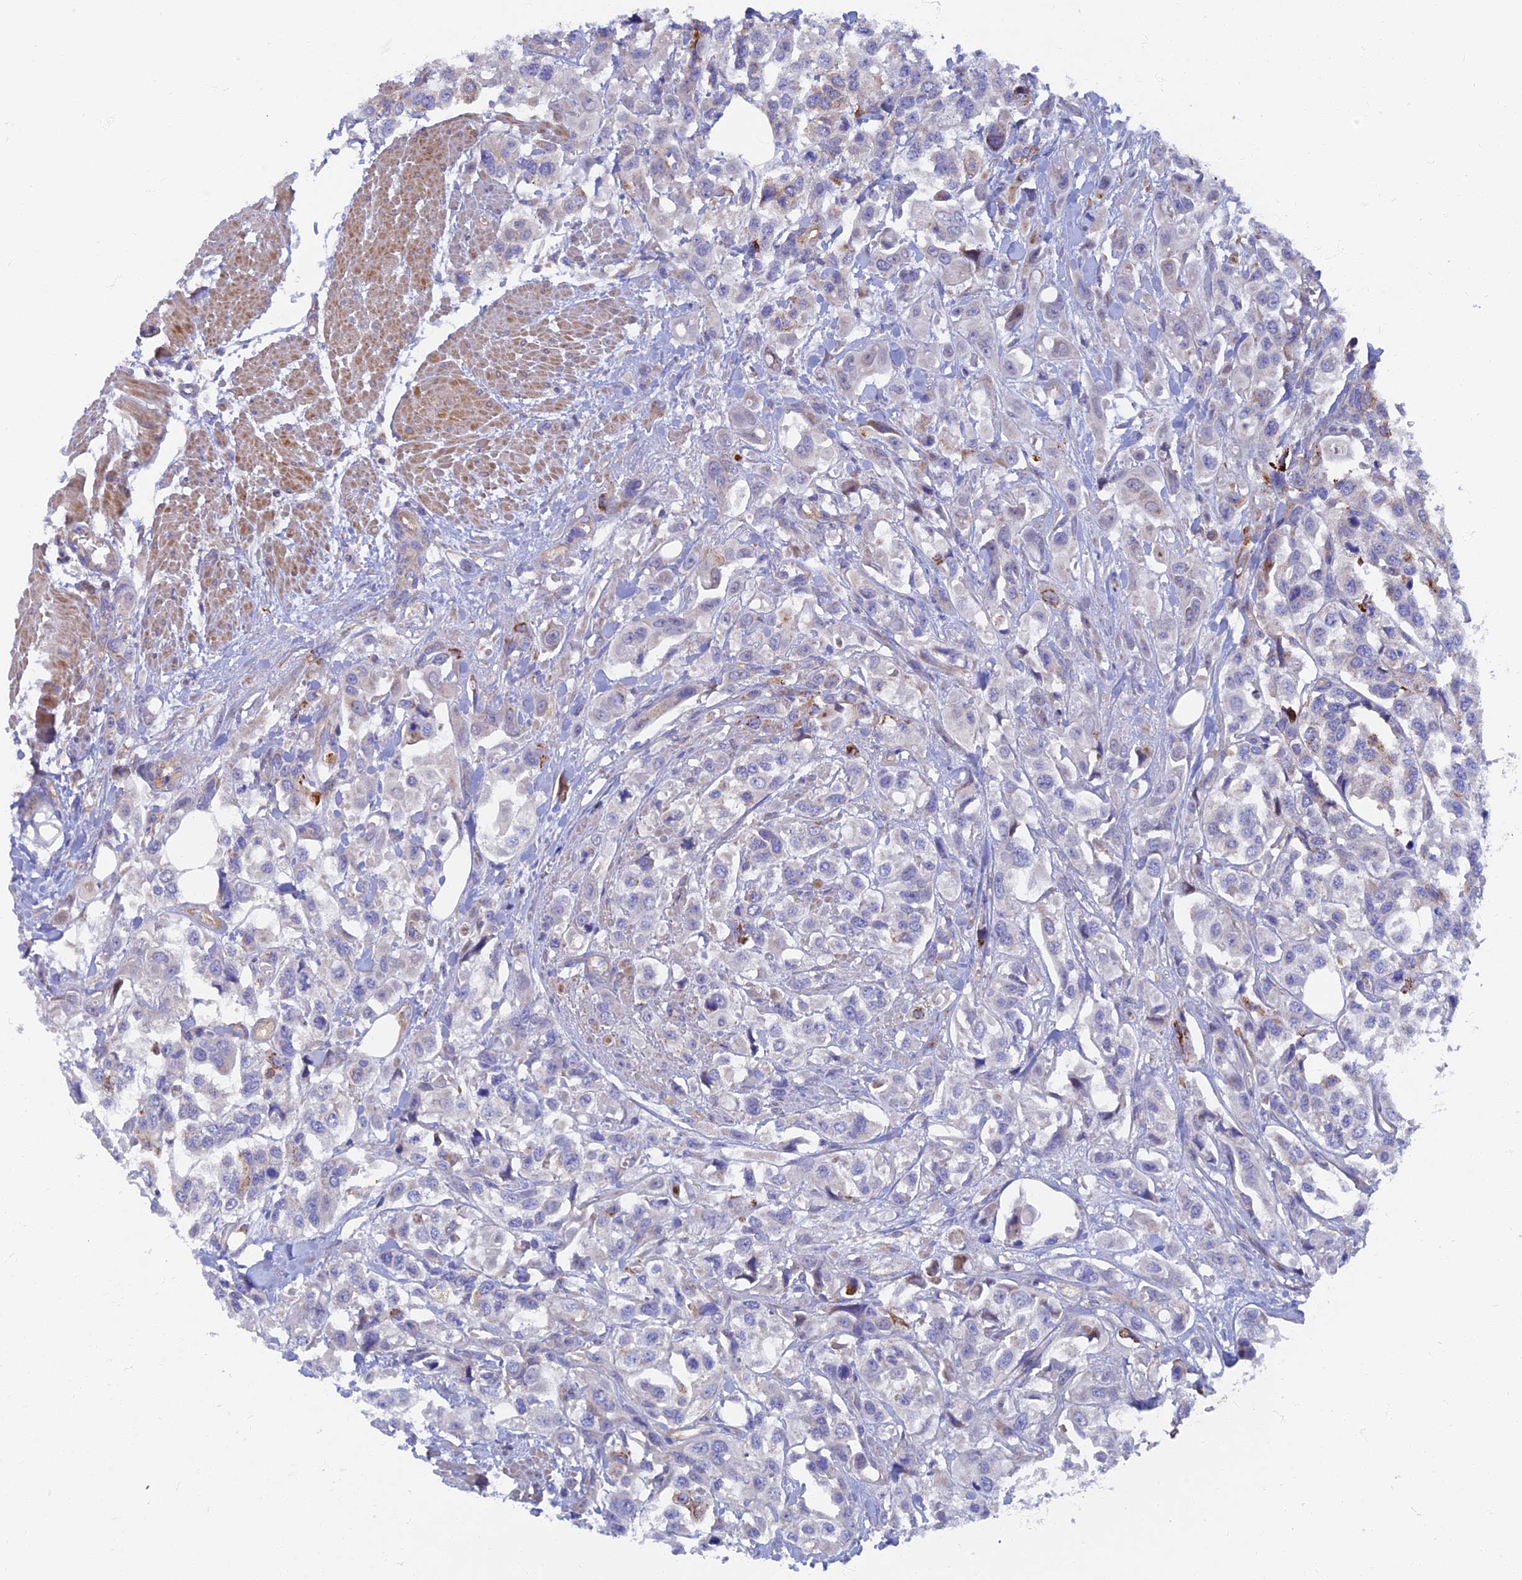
{"staining": {"intensity": "negative", "quantity": "none", "location": "none"}, "tissue": "urothelial cancer", "cell_type": "Tumor cells", "image_type": "cancer", "snomed": [{"axis": "morphology", "description": "Urothelial carcinoma, High grade"}, {"axis": "topography", "description": "Urinary bladder"}], "caption": "The image demonstrates no staining of tumor cells in urothelial carcinoma (high-grade).", "gene": "TMEM44", "patient": {"sex": "male", "age": 67}}